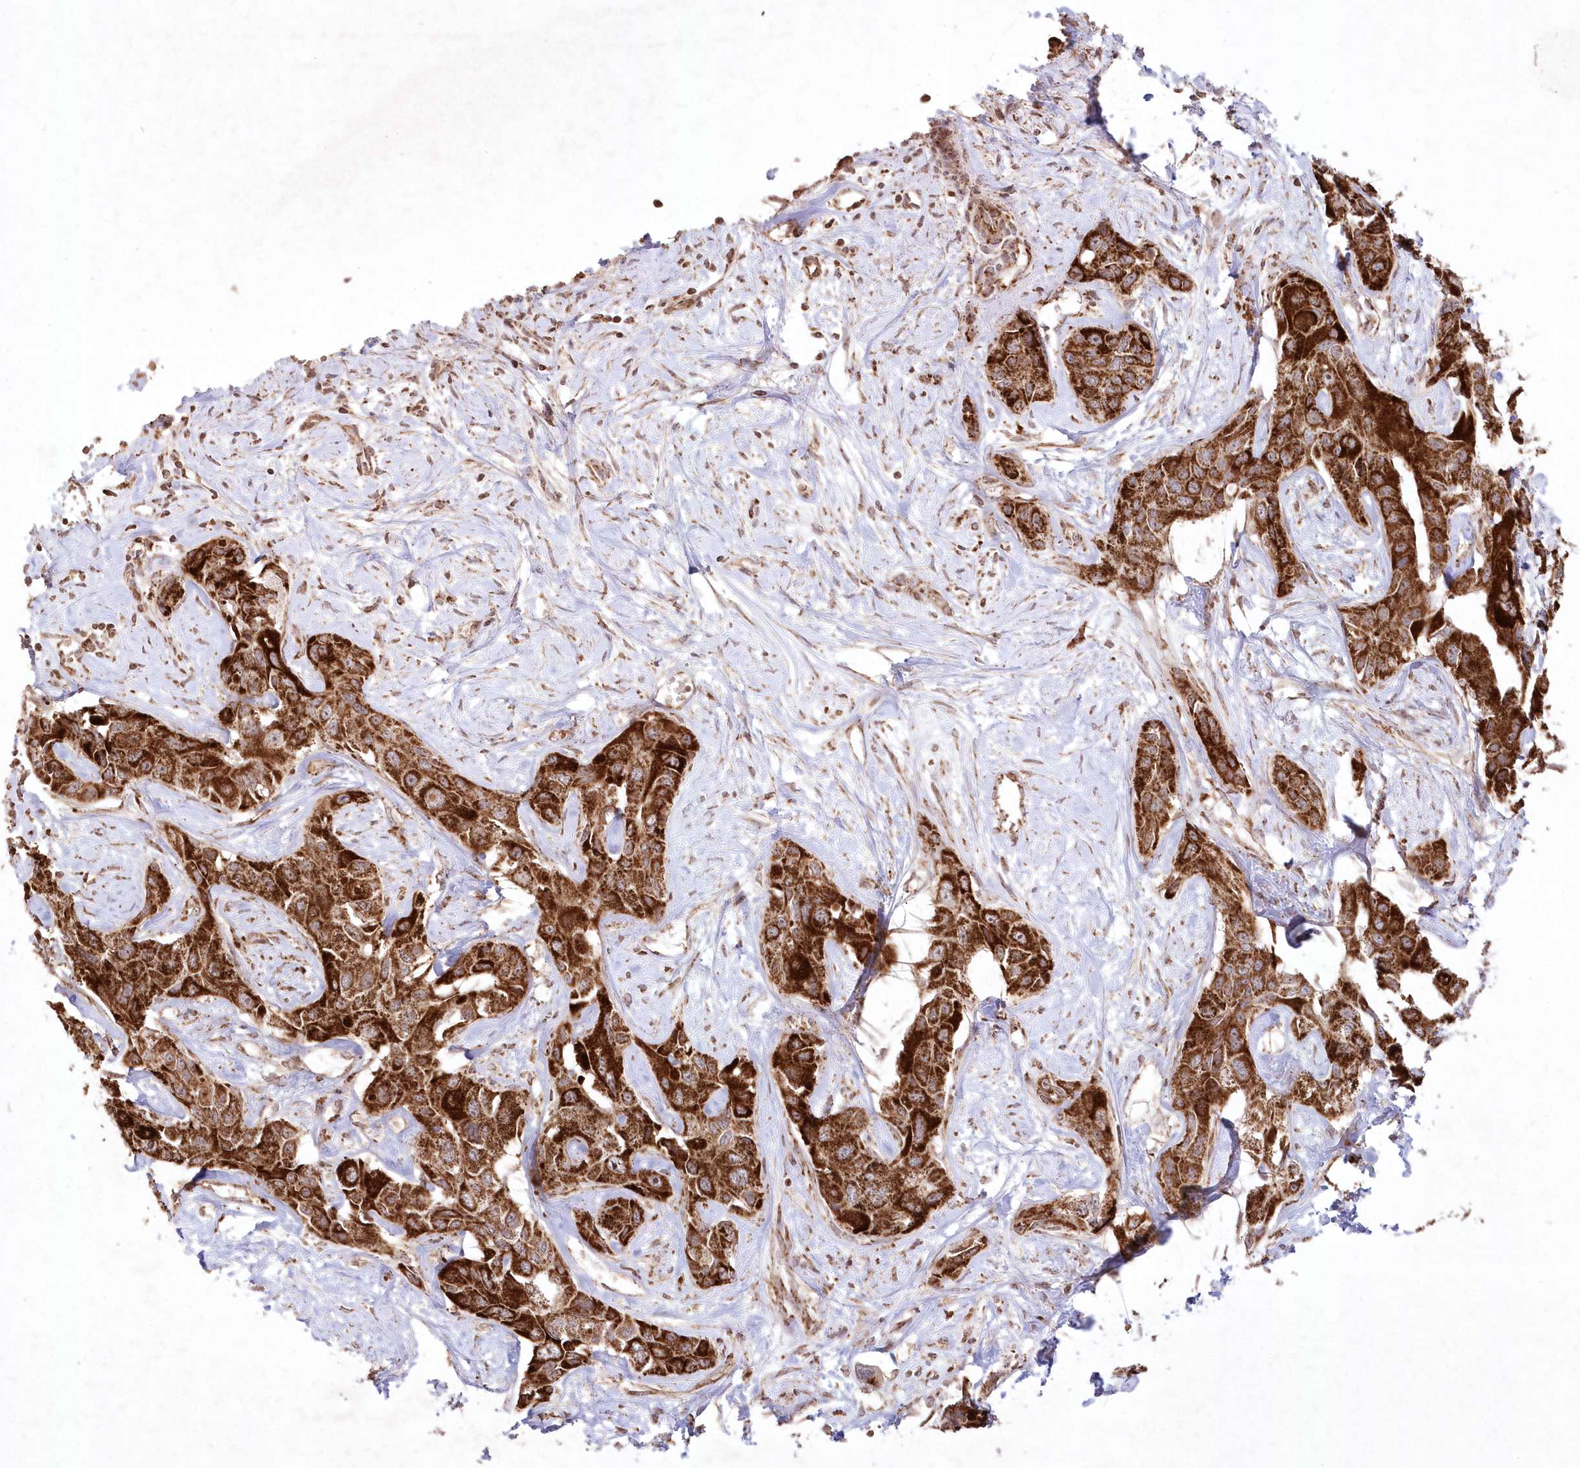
{"staining": {"intensity": "strong", "quantity": ">75%", "location": "cytoplasmic/membranous"}, "tissue": "liver cancer", "cell_type": "Tumor cells", "image_type": "cancer", "snomed": [{"axis": "morphology", "description": "Cholangiocarcinoma"}, {"axis": "topography", "description": "Liver"}], "caption": "A brown stain highlights strong cytoplasmic/membranous expression of a protein in liver cancer (cholangiocarcinoma) tumor cells.", "gene": "LRPPRC", "patient": {"sex": "male", "age": 59}}